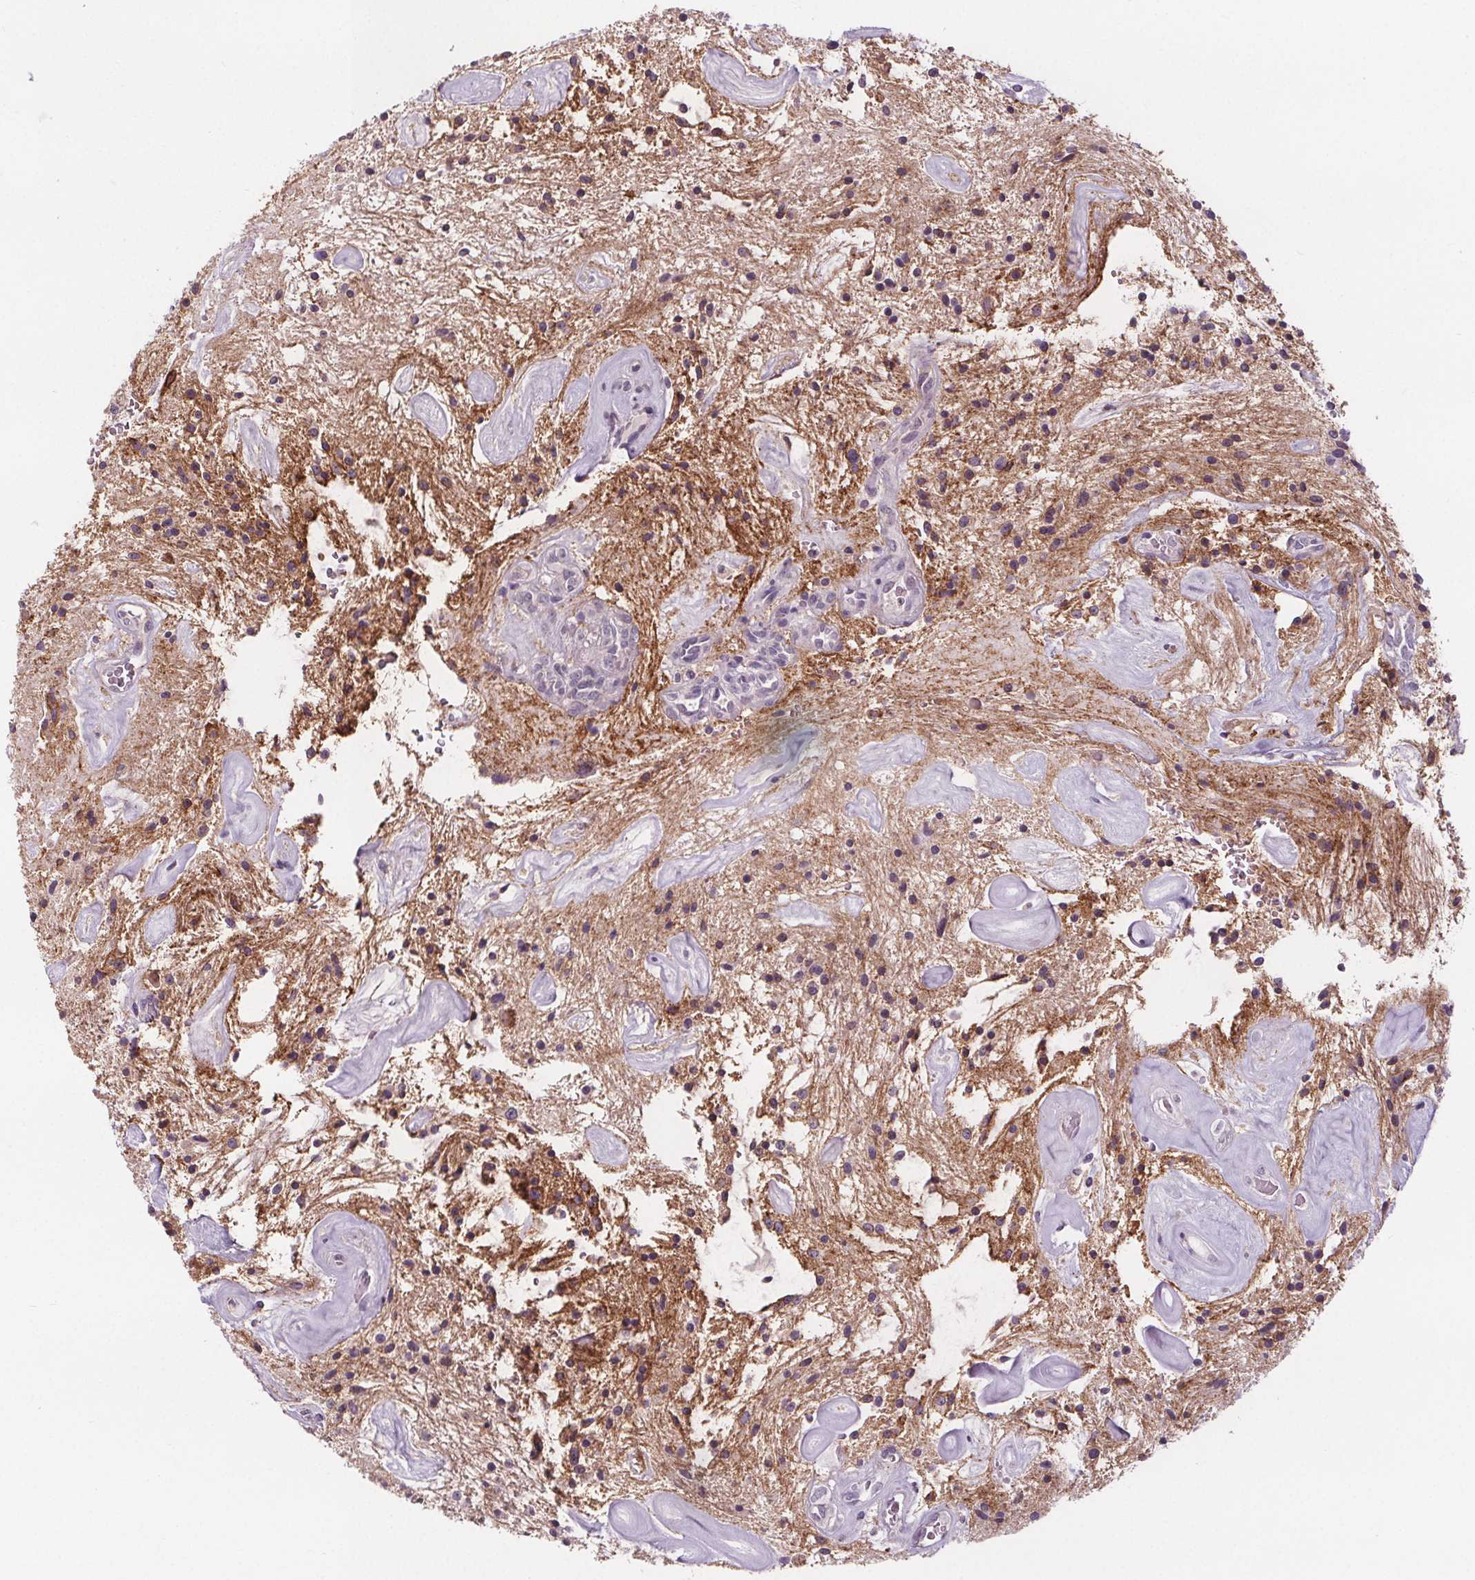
{"staining": {"intensity": "negative", "quantity": "none", "location": "none"}, "tissue": "glioma", "cell_type": "Tumor cells", "image_type": "cancer", "snomed": [{"axis": "morphology", "description": "Glioma, malignant, Low grade"}, {"axis": "topography", "description": "Cerebellum"}], "caption": "IHC image of neoplastic tissue: glioma stained with DAB demonstrates no significant protein staining in tumor cells.", "gene": "ATP1A1", "patient": {"sex": "female", "age": 14}}